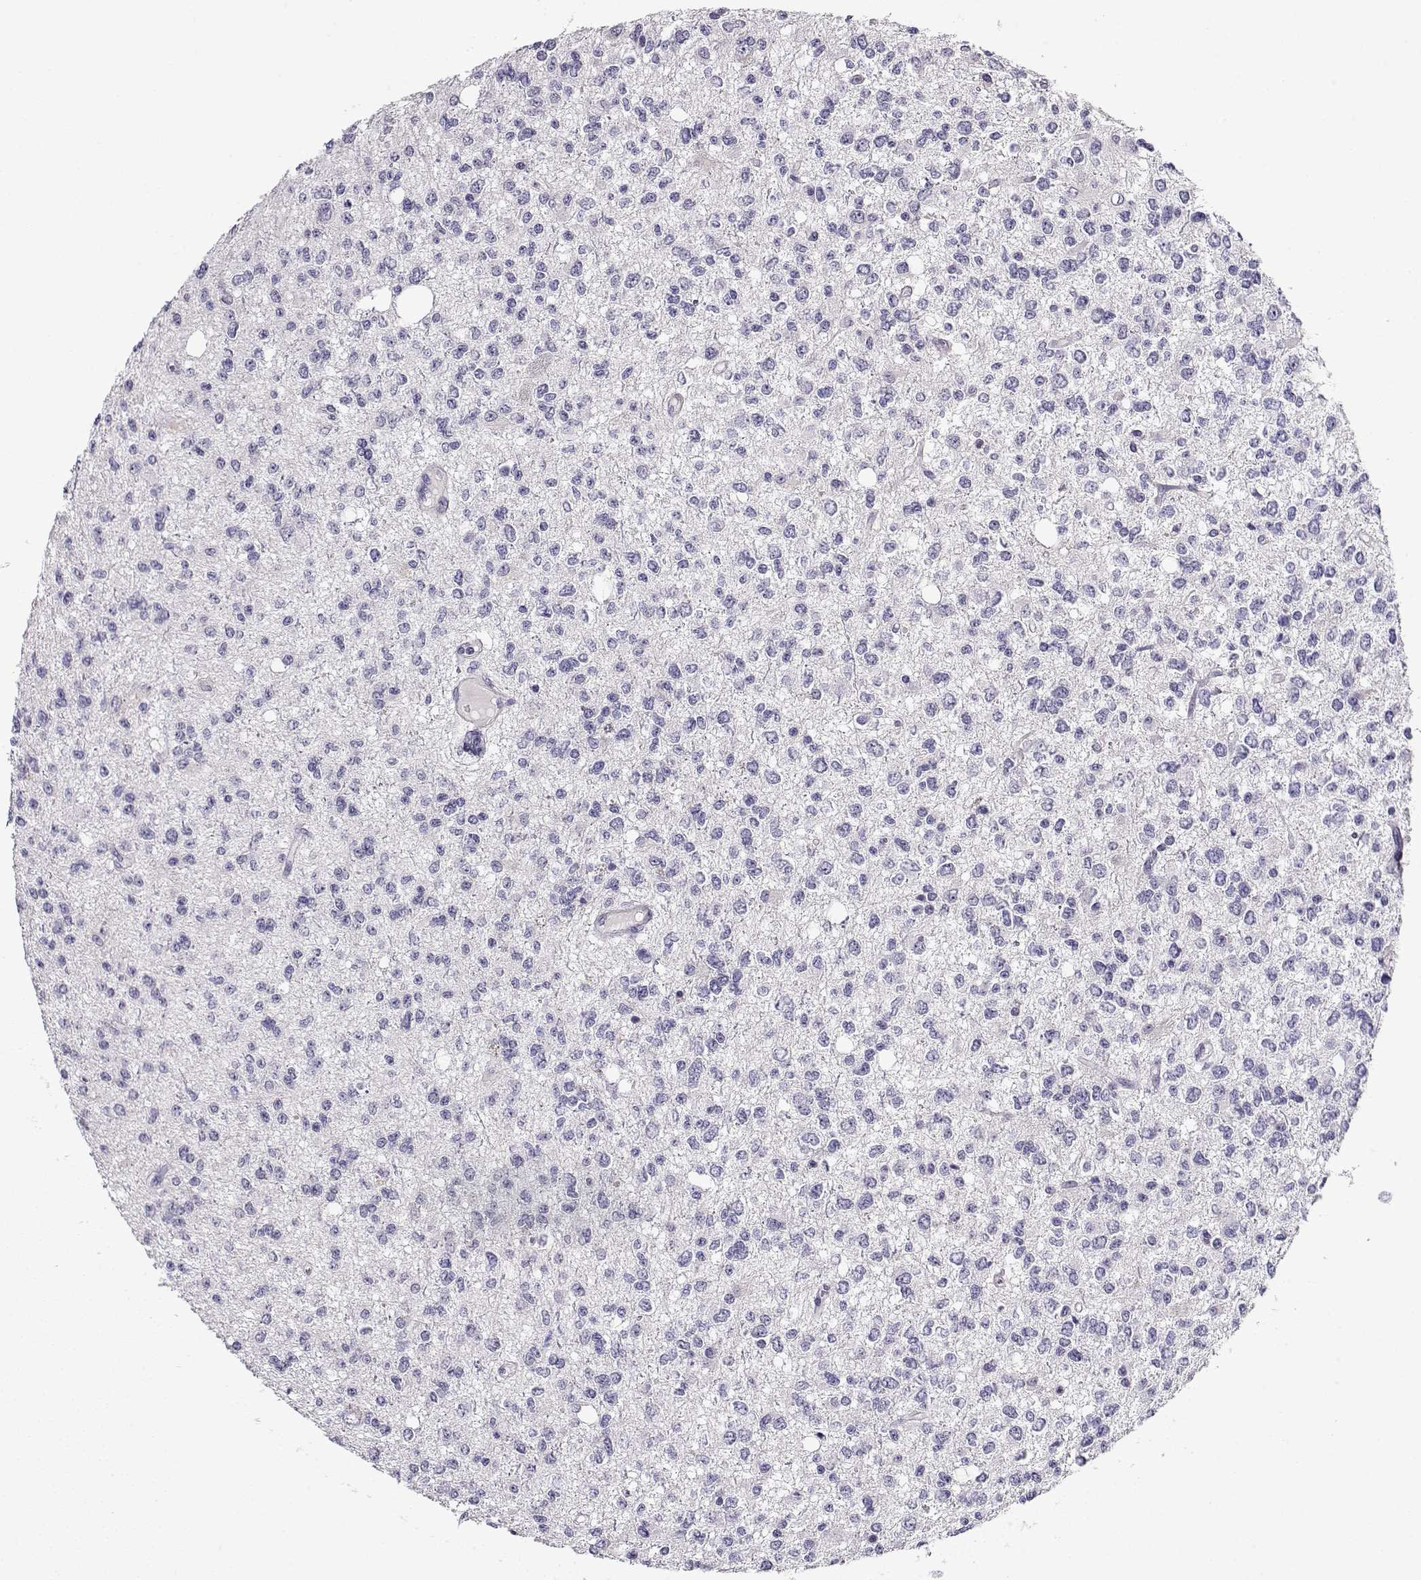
{"staining": {"intensity": "negative", "quantity": "none", "location": "none"}, "tissue": "glioma", "cell_type": "Tumor cells", "image_type": "cancer", "snomed": [{"axis": "morphology", "description": "Glioma, malignant, Low grade"}, {"axis": "topography", "description": "Brain"}], "caption": "A high-resolution photomicrograph shows immunohistochemistry (IHC) staining of malignant glioma (low-grade), which shows no significant staining in tumor cells. (Stains: DAB immunohistochemistry (IHC) with hematoxylin counter stain, Microscopy: brightfield microscopy at high magnification).", "gene": "CRX", "patient": {"sex": "male", "age": 67}}